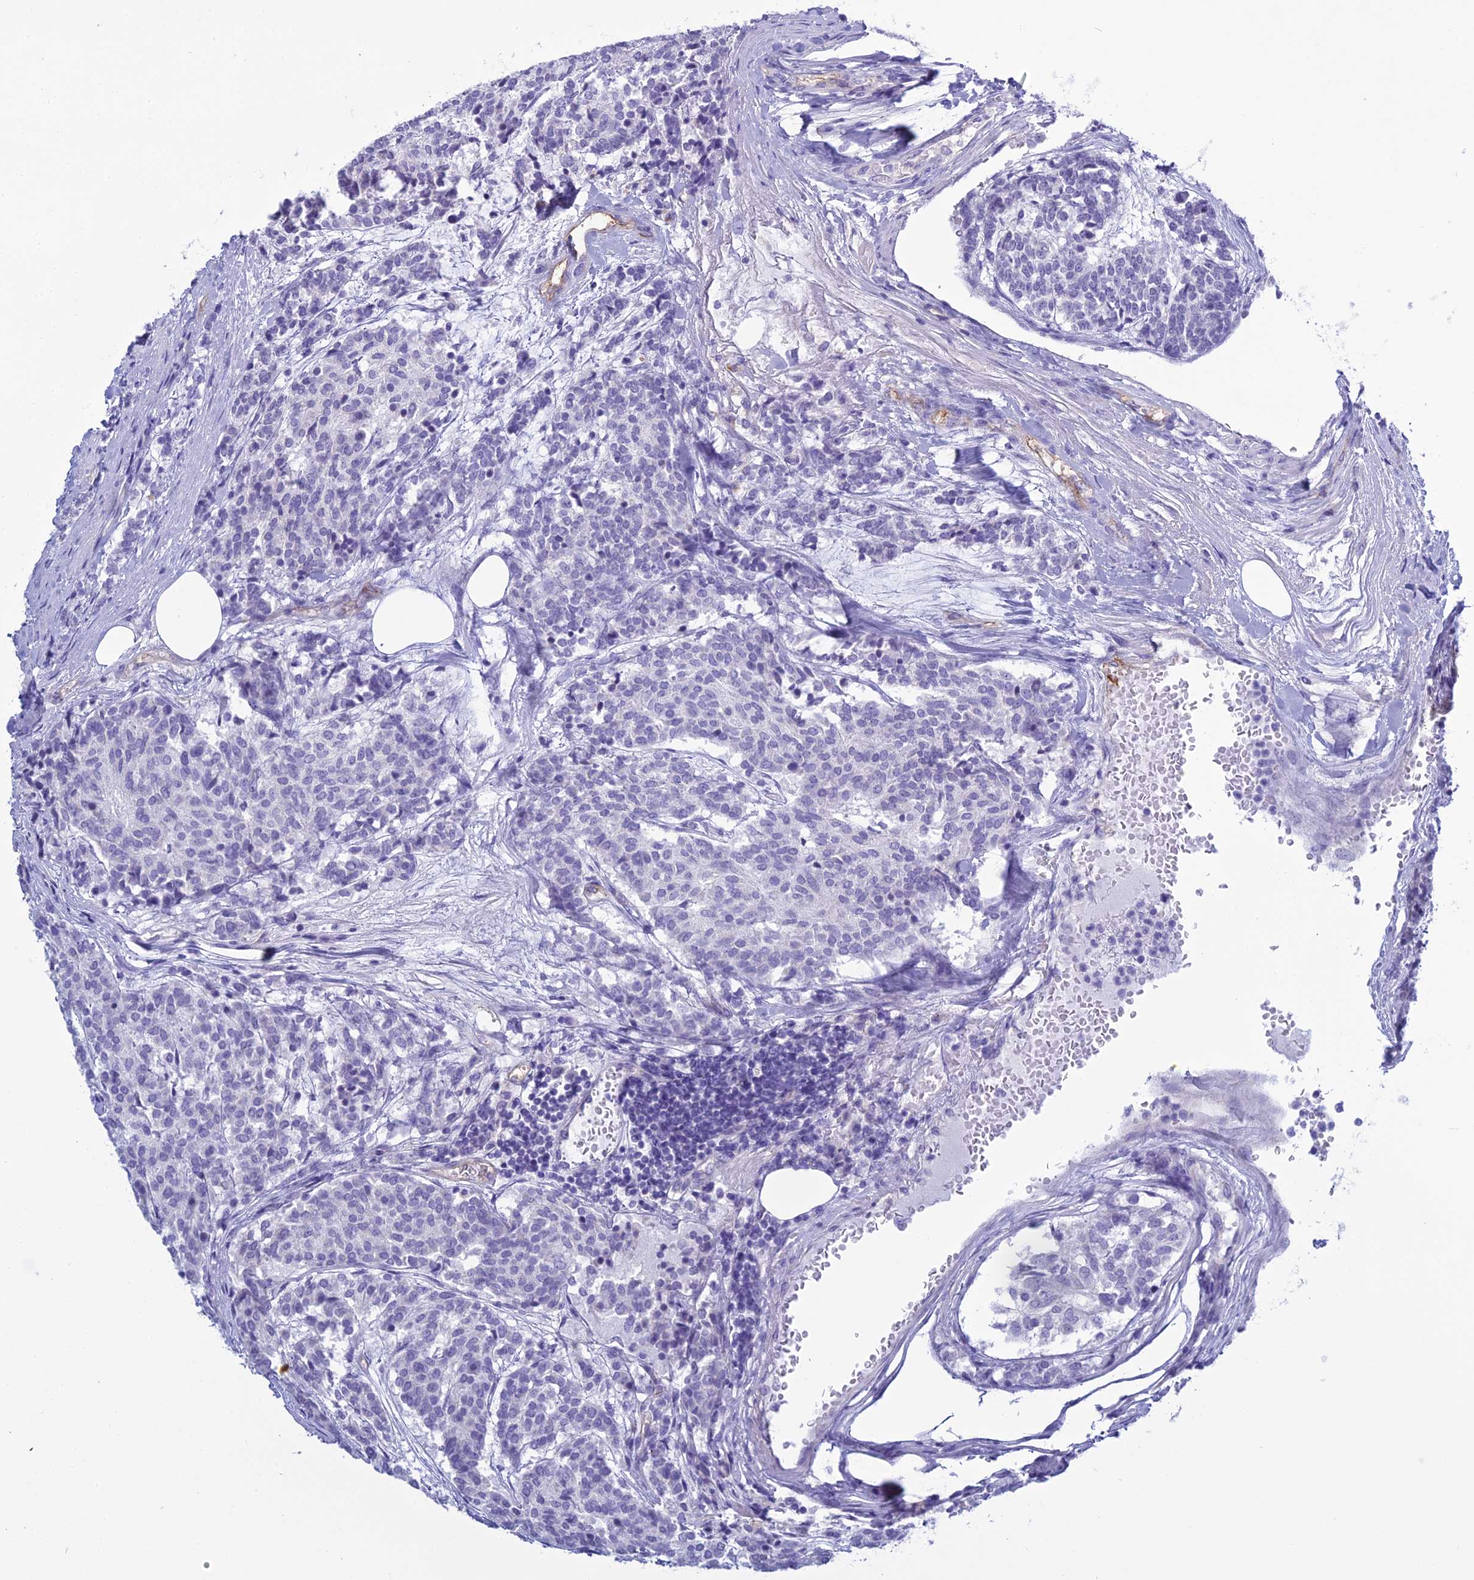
{"staining": {"intensity": "negative", "quantity": "none", "location": "none"}, "tissue": "carcinoid", "cell_type": "Tumor cells", "image_type": "cancer", "snomed": [{"axis": "morphology", "description": "Carcinoid, malignant, NOS"}, {"axis": "topography", "description": "Pancreas"}], "caption": "Tumor cells are negative for brown protein staining in carcinoid.", "gene": "ACE", "patient": {"sex": "female", "age": 54}}